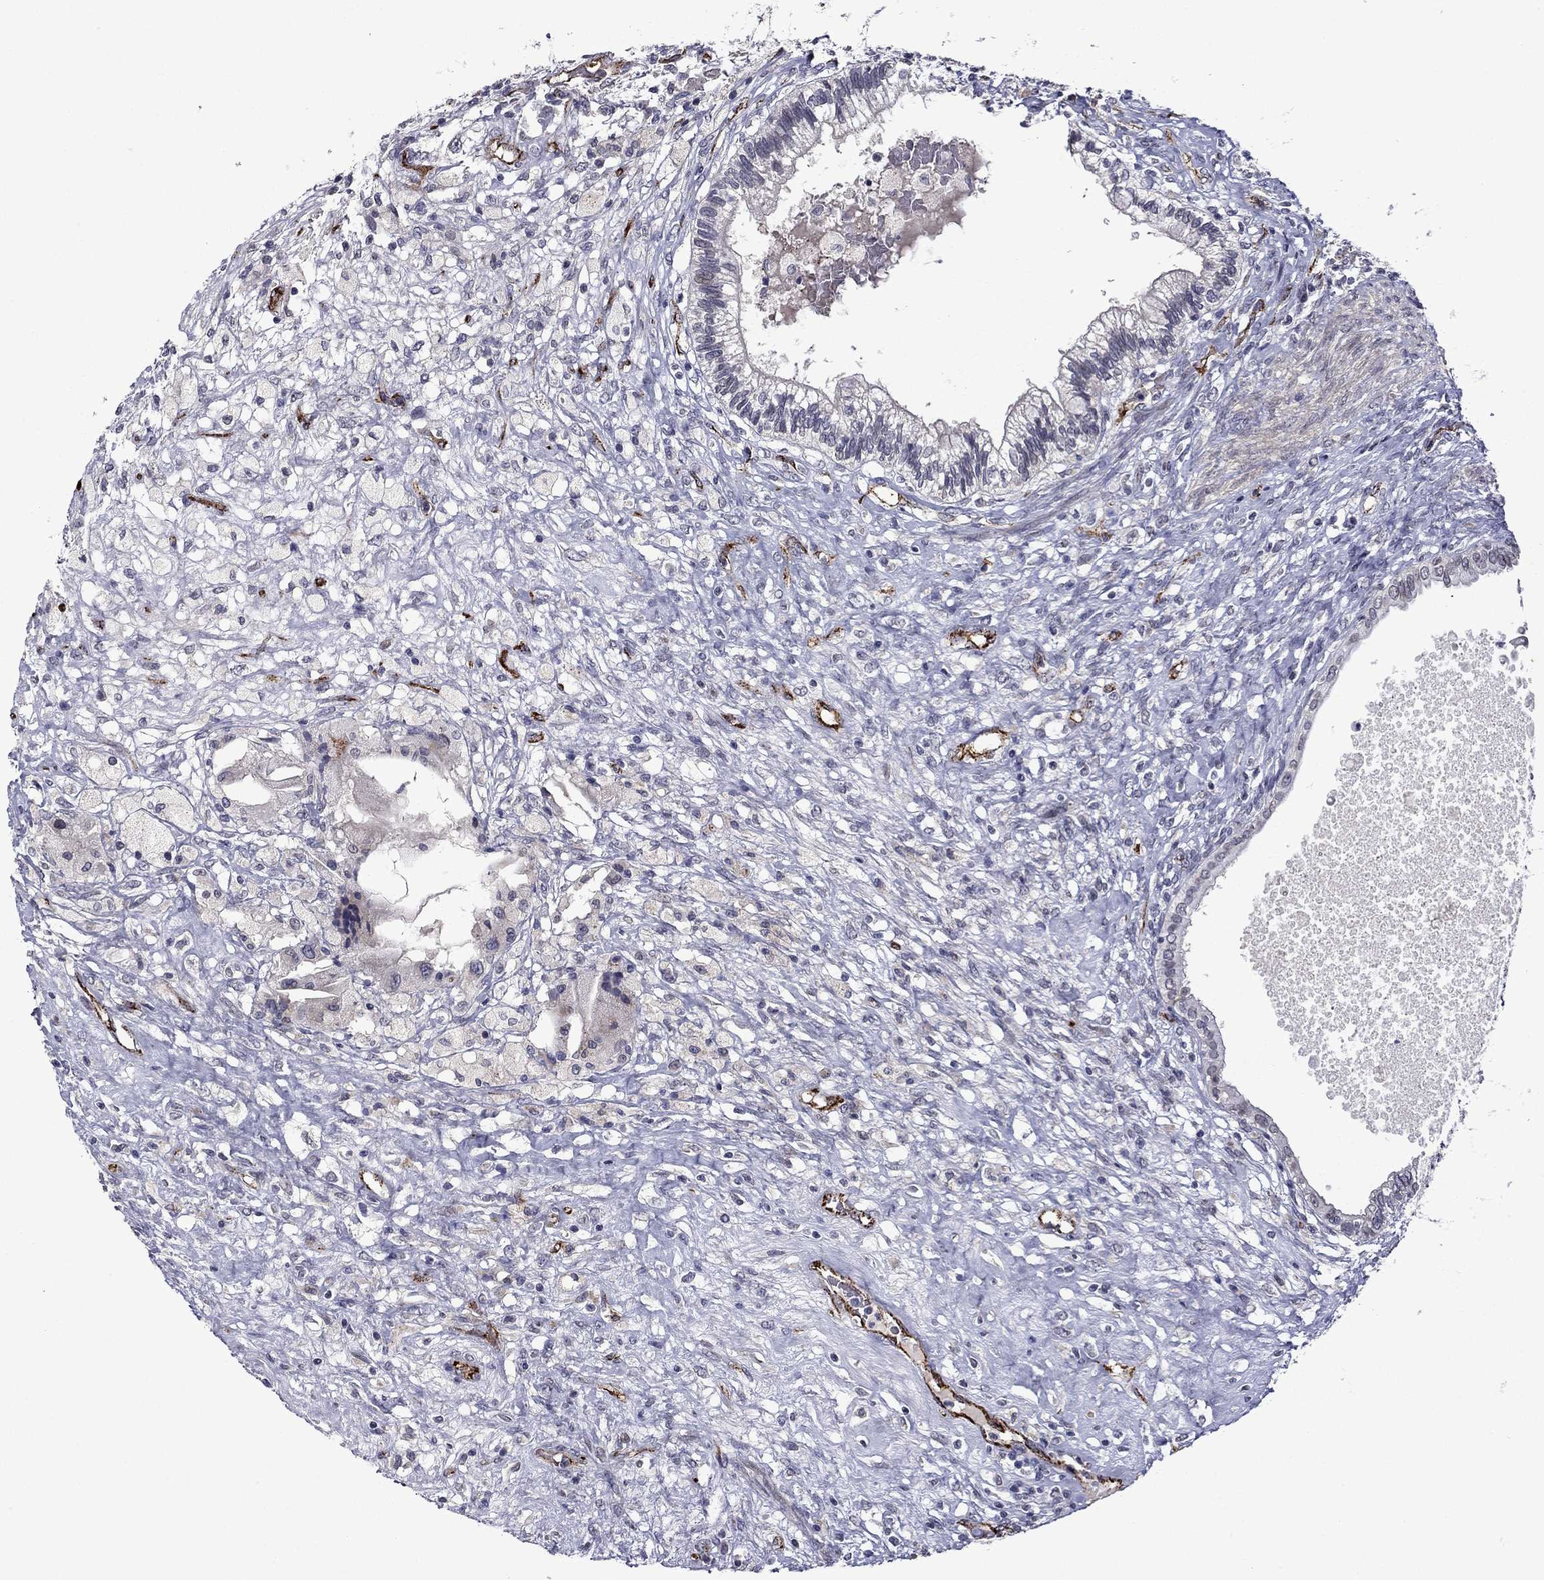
{"staining": {"intensity": "negative", "quantity": "none", "location": "none"}, "tissue": "testis cancer", "cell_type": "Tumor cells", "image_type": "cancer", "snomed": [{"axis": "morphology", "description": "Seminoma, NOS"}, {"axis": "morphology", "description": "Carcinoma, Embryonal, NOS"}, {"axis": "topography", "description": "Testis"}], "caption": "Tumor cells are negative for protein expression in human testis cancer. (DAB immunohistochemistry (IHC), high magnification).", "gene": "SLITRK1", "patient": {"sex": "male", "age": 41}}